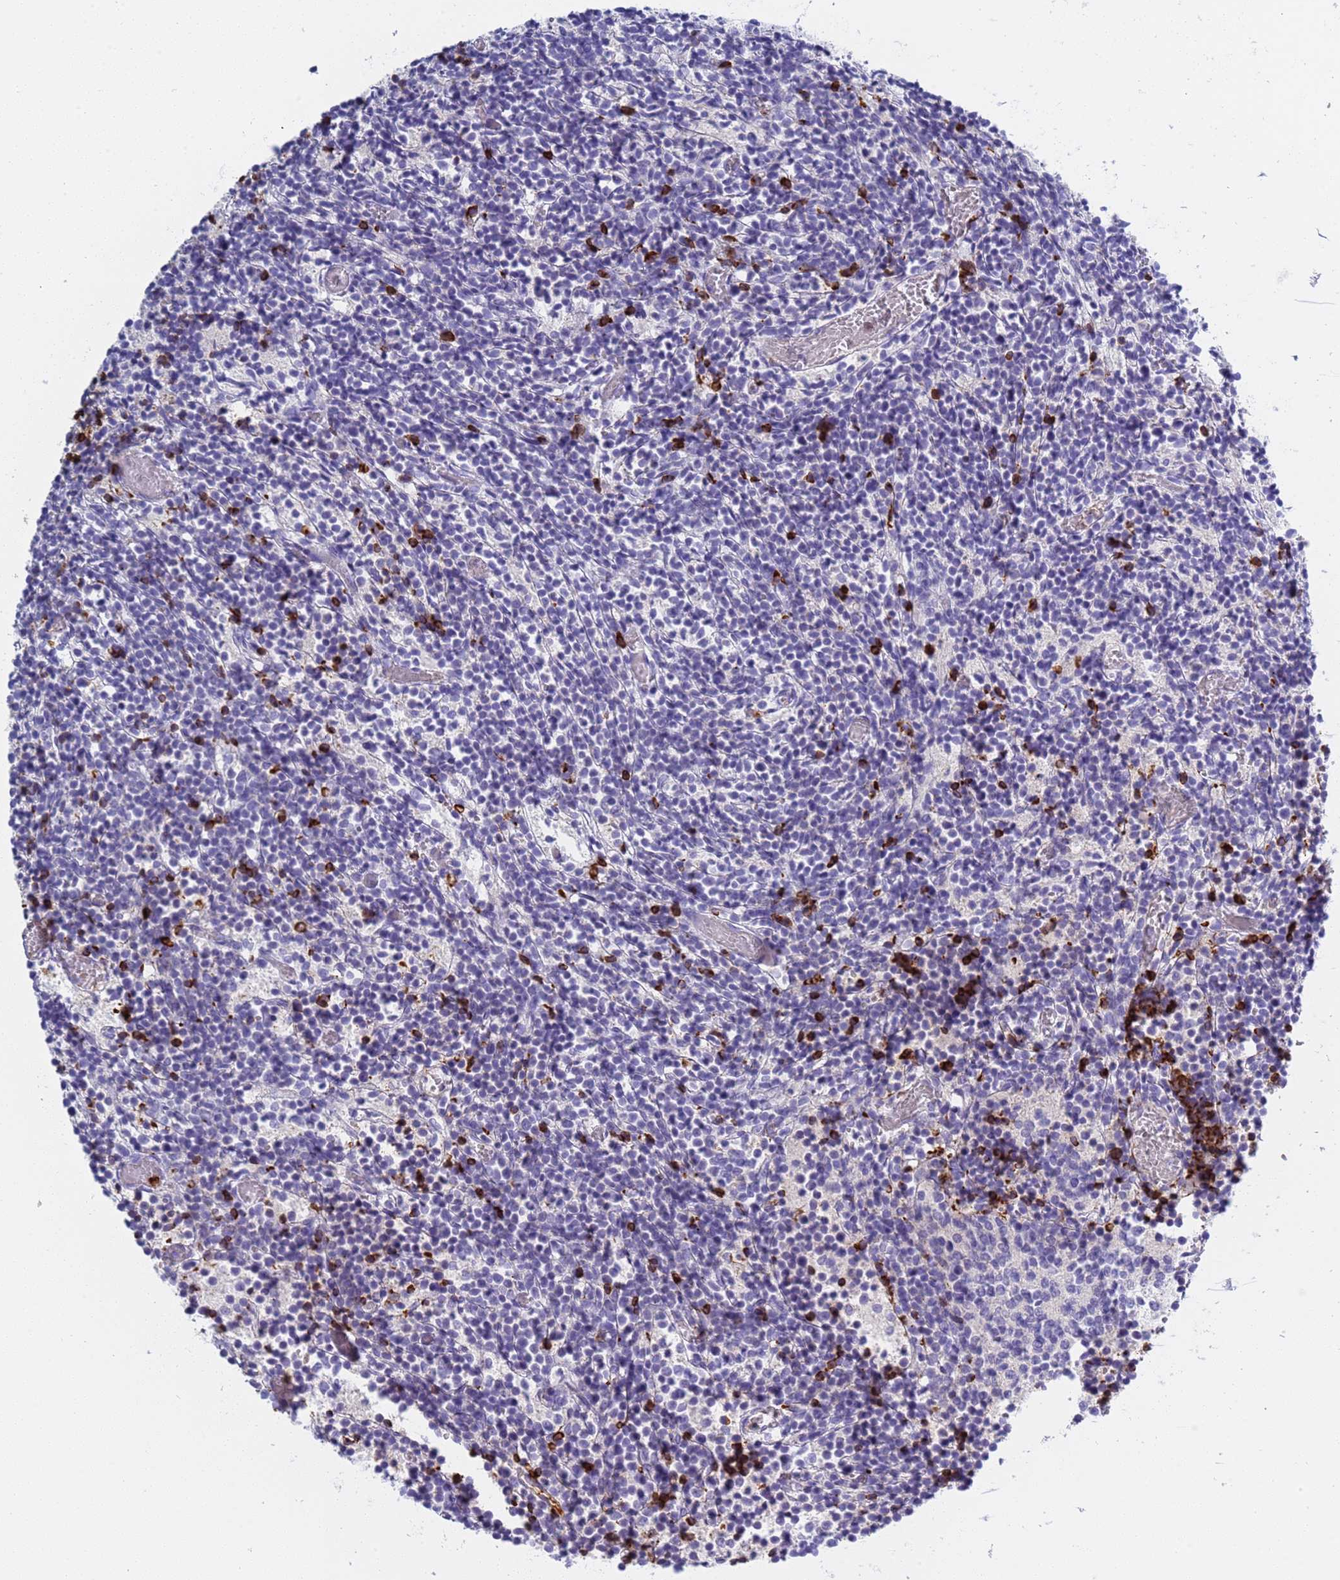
{"staining": {"intensity": "negative", "quantity": "none", "location": "none"}, "tissue": "glioma", "cell_type": "Tumor cells", "image_type": "cancer", "snomed": [{"axis": "morphology", "description": "Glioma, malignant, Low grade"}, {"axis": "topography", "description": "Brain"}], "caption": "Immunohistochemistry of human glioma displays no expression in tumor cells.", "gene": "C4orf46", "patient": {"sex": "female", "age": 1}}